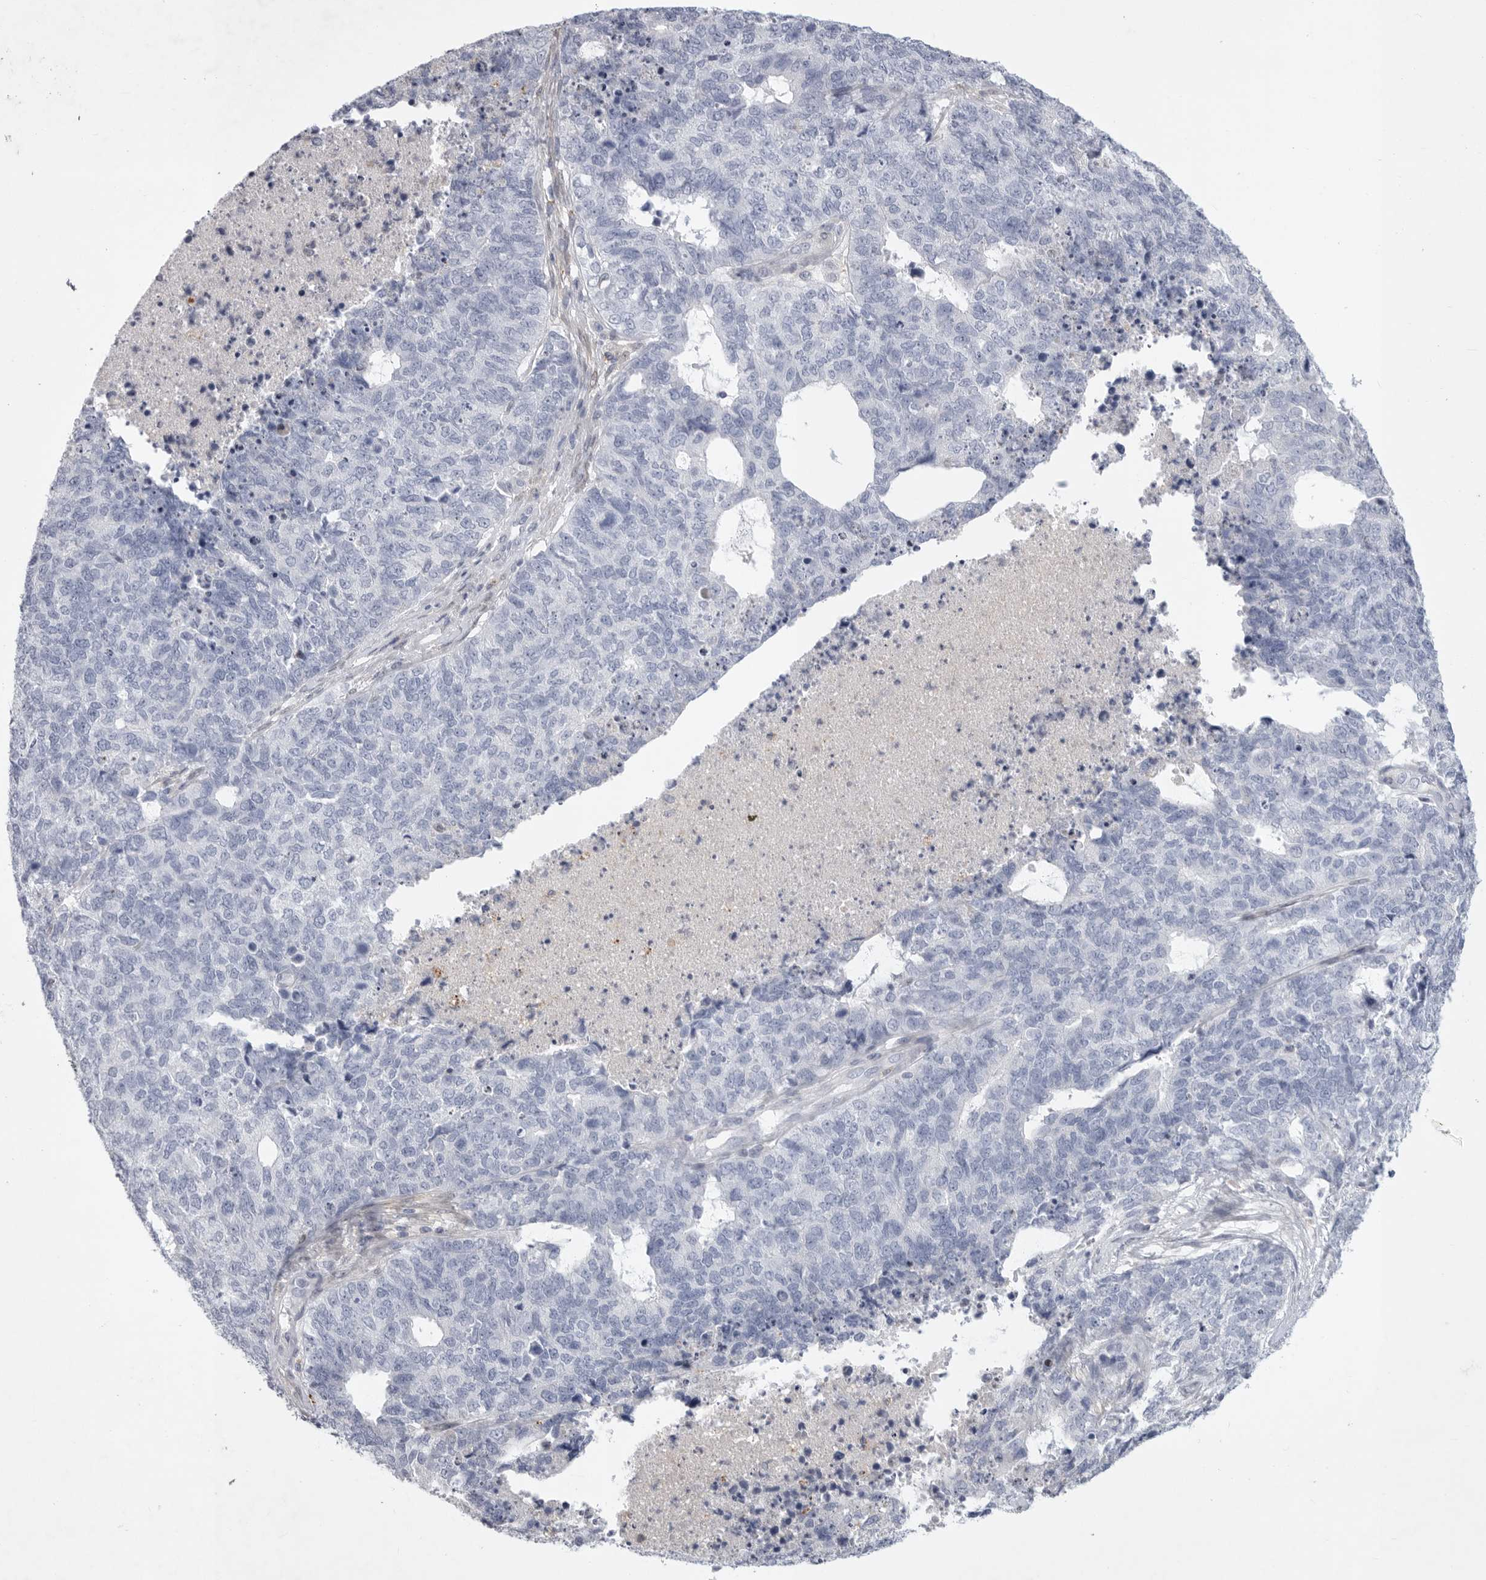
{"staining": {"intensity": "negative", "quantity": "none", "location": "none"}, "tissue": "cervical cancer", "cell_type": "Tumor cells", "image_type": "cancer", "snomed": [{"axis": "morphology", "description": "Squamous cell carcinoma, NOS"}, {"axis": "topography", "description": "Cervix"}], "caption": "The immunohistochemistry (IHC) micrograph has no significant positivity in tumor cells of cervical cancer tissue.", "gene": "SIGLEC10", "patient": {"sex": "female", "age": 63}}